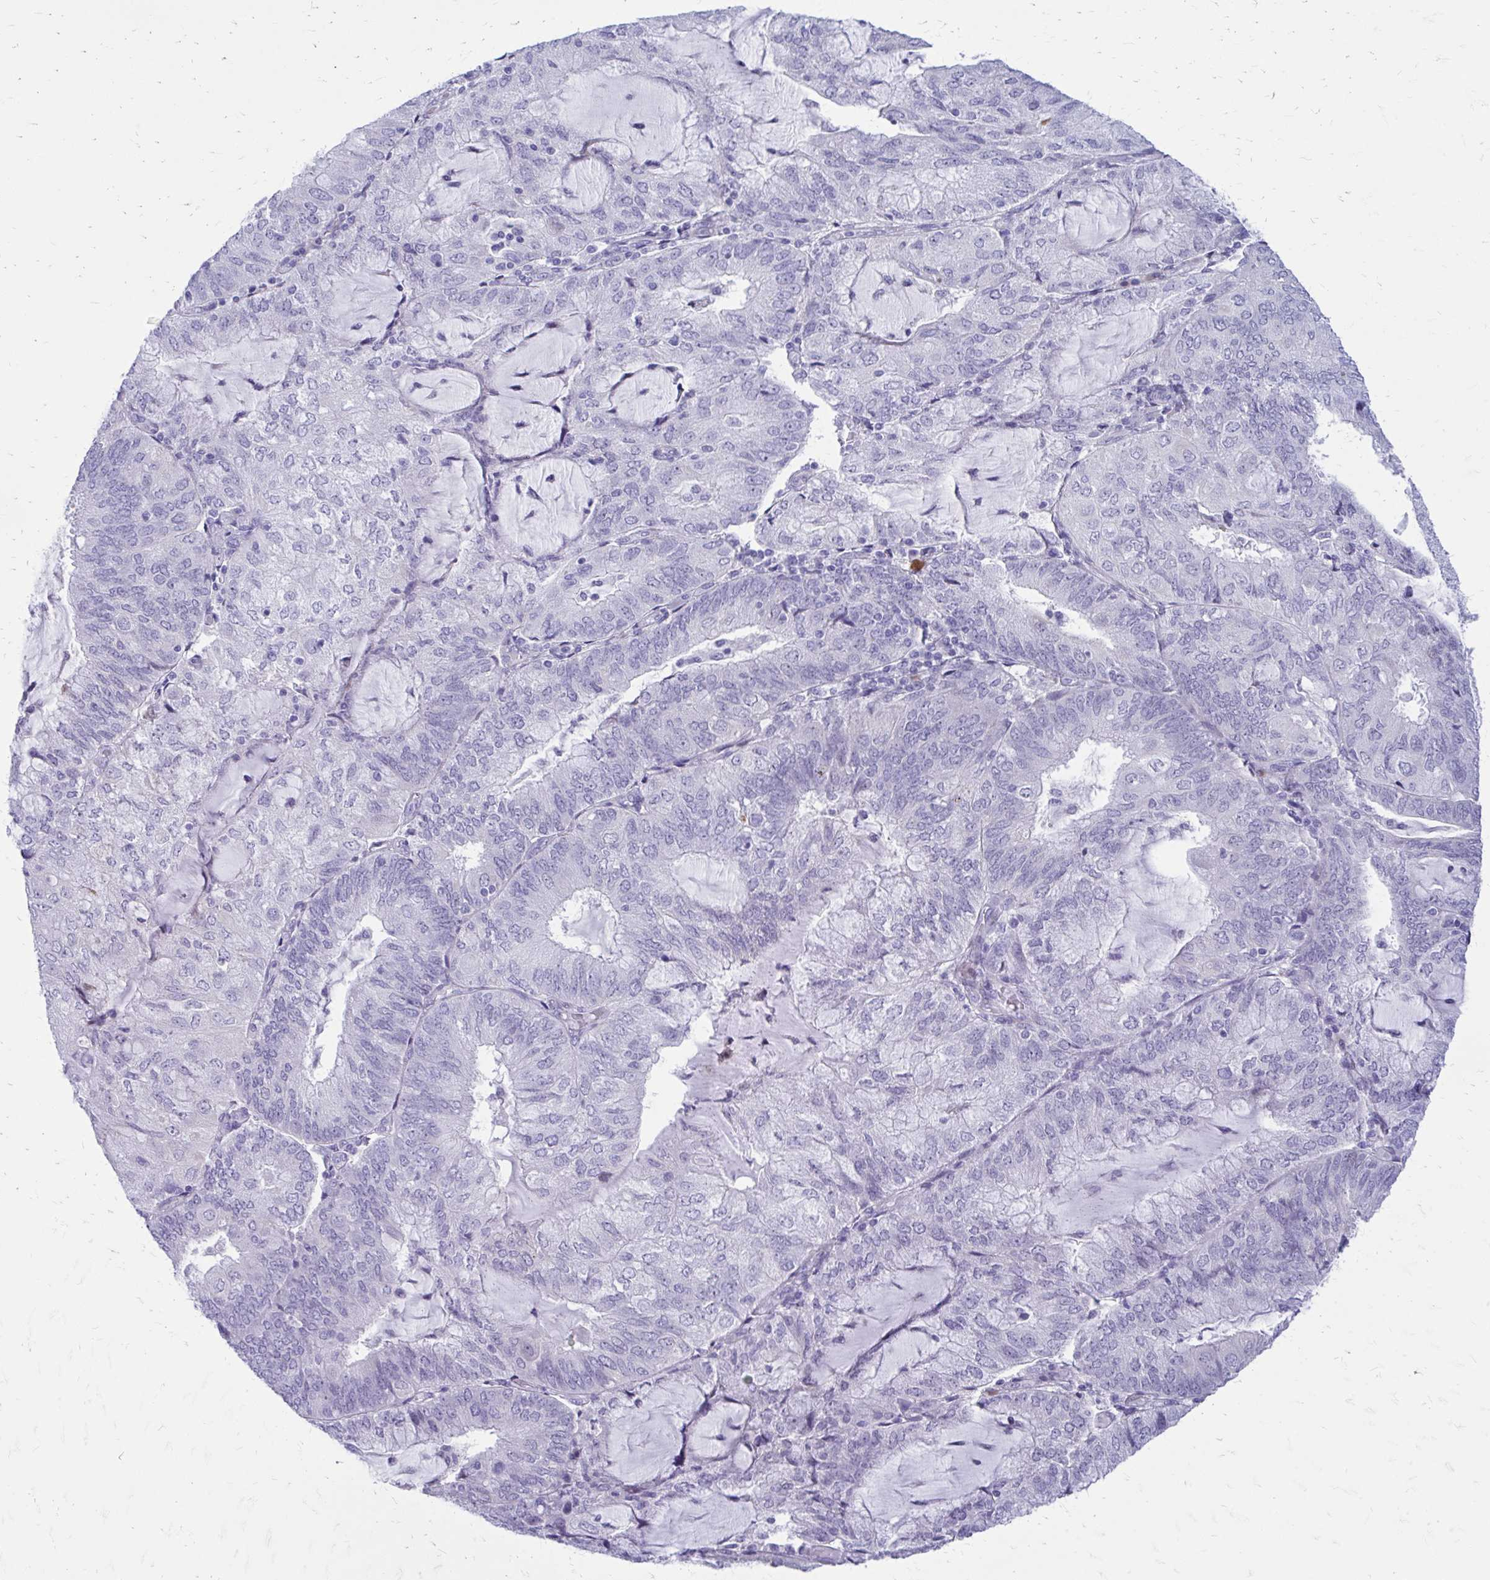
{"staining": {"intensity": "negative", "quantity": "none", "location": "none"}, "tissue": "endometrial cancer", "cell_type": "Tumor cells", "image_type": "cancer", "snomed": [{"axis": "morphology", "description": "Adenocarcinoma, NOS"}, {"axis": "topography", "description": "Endometrium"}], "caption": "There is no significant expression in tumor cells of endometrial cancer.", "gene": "LCN15", "patient": {"sex": "female", "age": 81}}